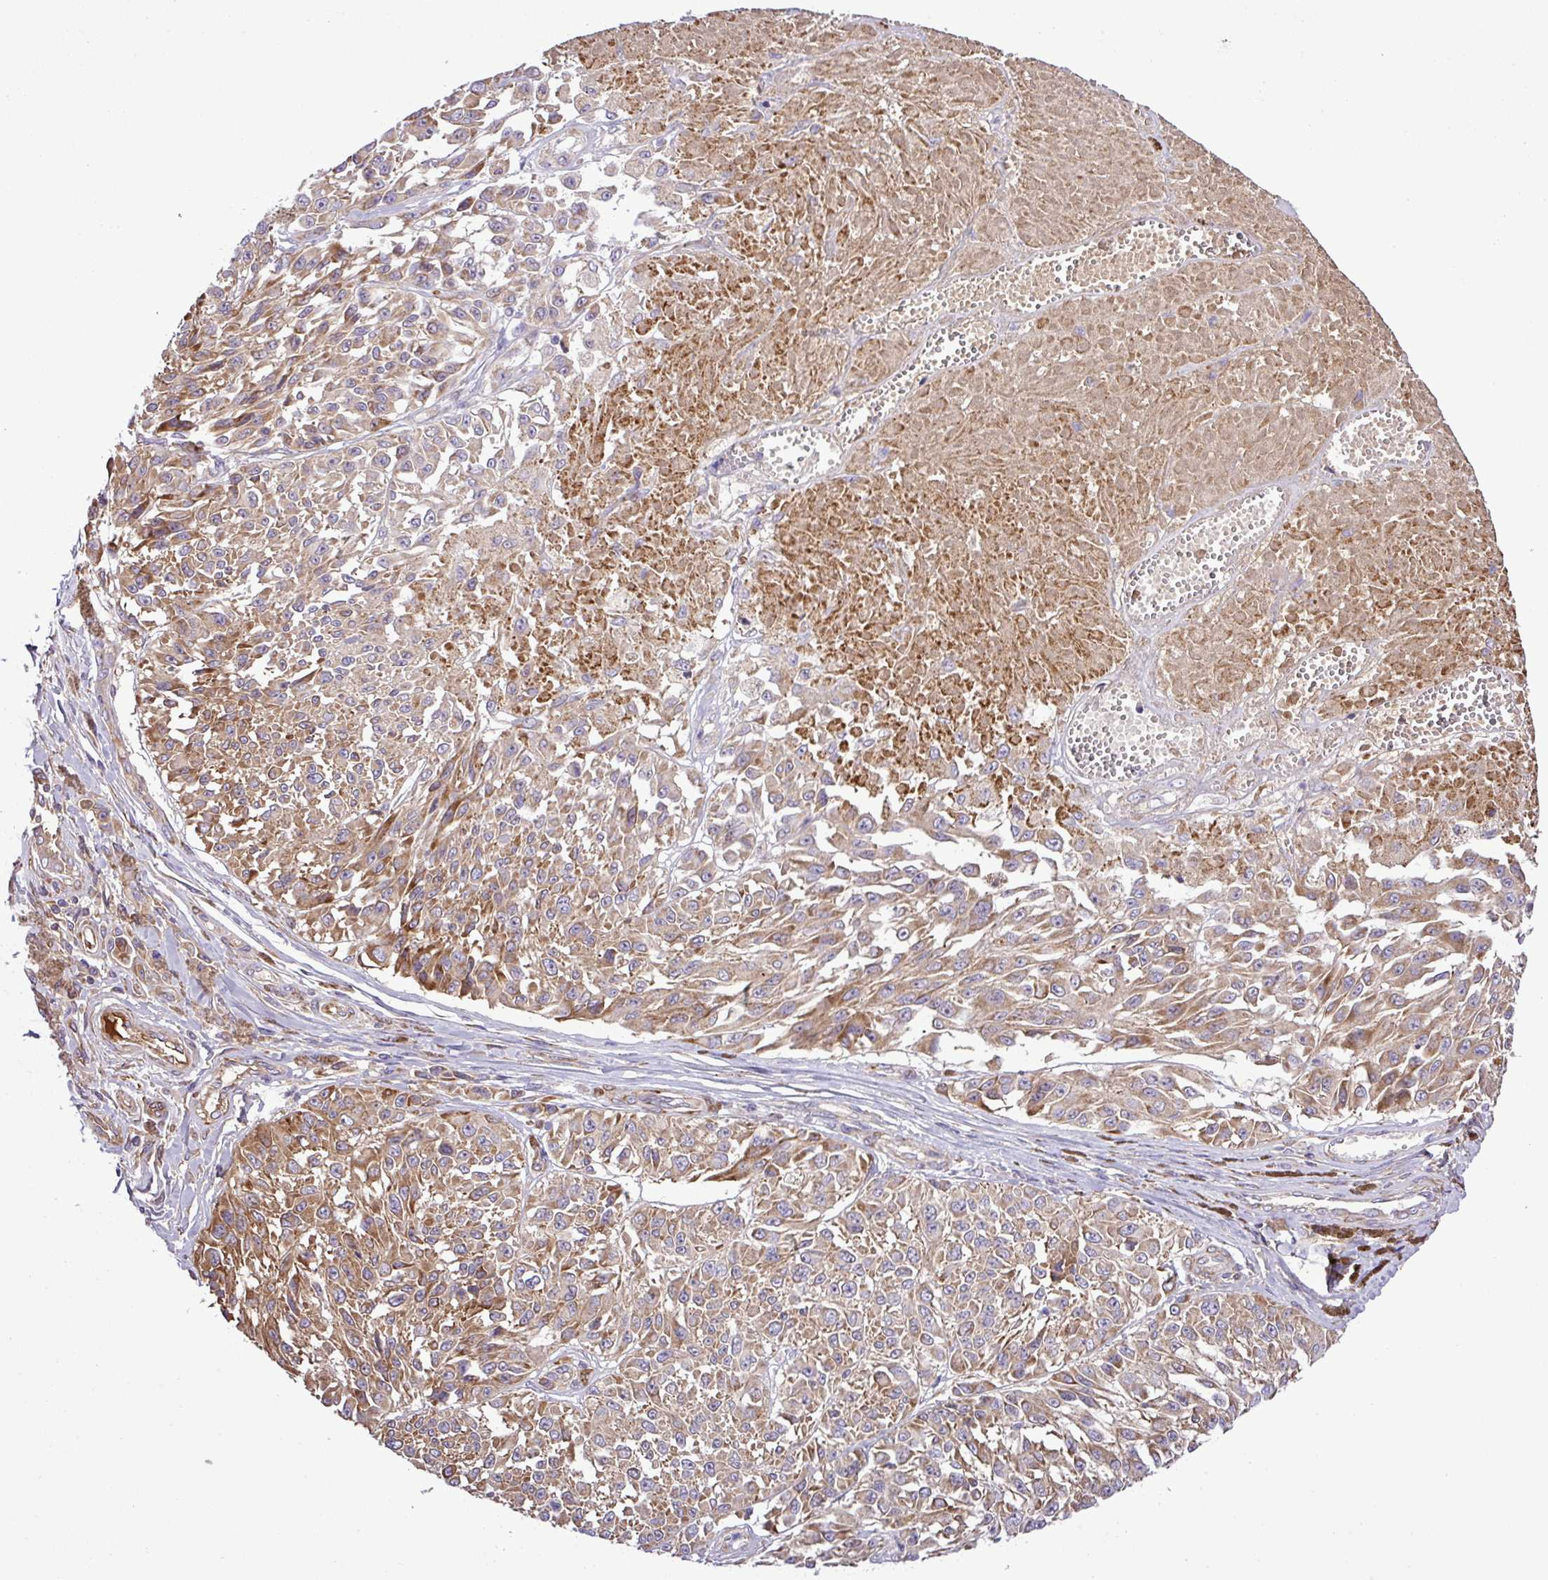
{"staining": {"intensity": "moderate", "quantity": "25%-75%", "location": "cytoplasmic/membranous"}, "tissue": "melanoma", "cell_type": "Tumor cells", "image_type": "cancer", "snomed": [{"axis": "morphology", "description": "Malignant melanoma, NOS"}, {"axis": "topography", "description": "Skin"}], "caption": "Protein staining of malignant melanoma tissue reveals moderate cytoplasmic/membranous staining in about 25%-75% of tumor cells.", "gene": "CWH43", "patient": {"sex": "male", "age": 94}}